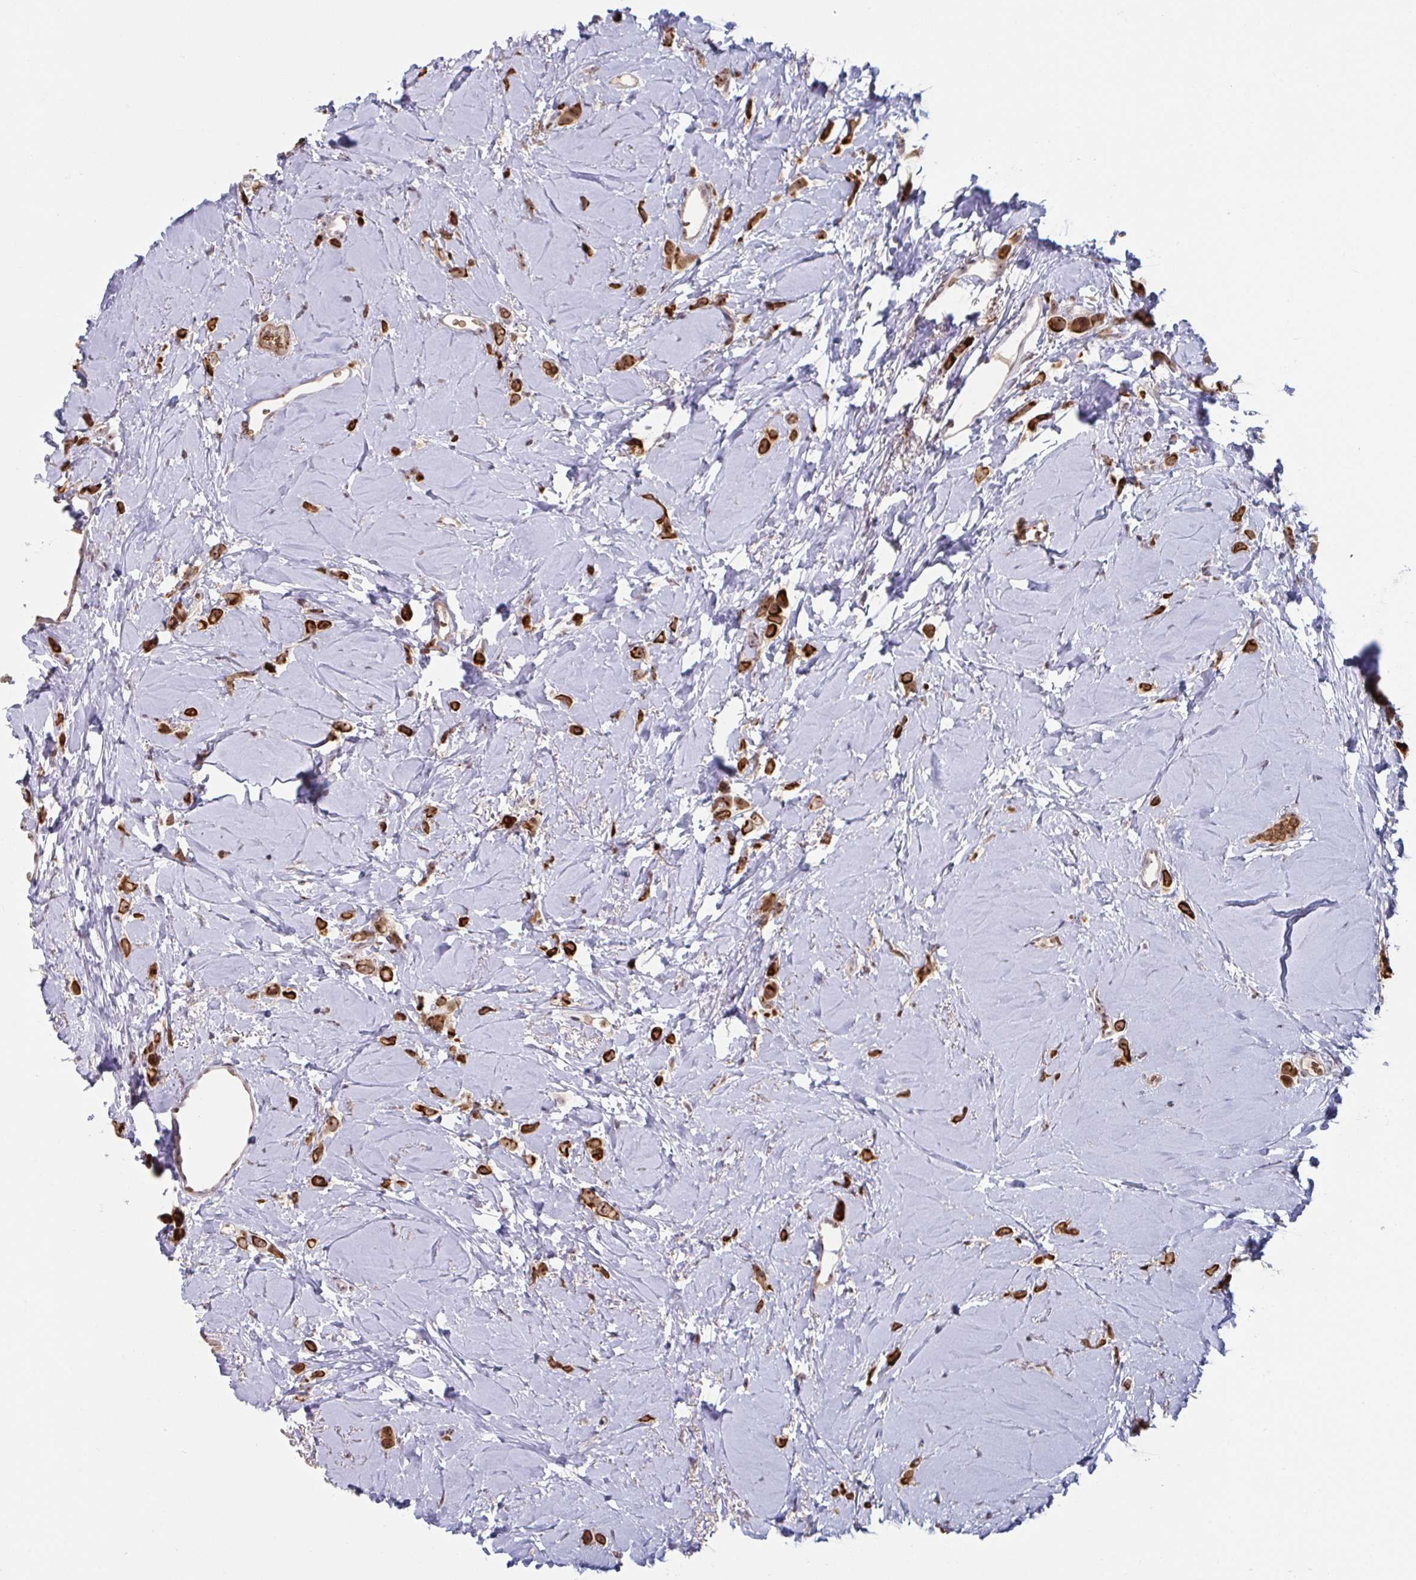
{"staining": {"intensity": "strong", "quantity": ">75%", "location": "cytoplasmic/membranous"}, "tissue": "breast cancer", "cell_type": "Tumor cells", "image_type": "cancer", "snomed": [{"axis": "morphology", "description": "Lobular carcinoma"}, {"axis": "topography", "description": "Breast"}], "caption": "Brown immunohistochemical staining in breast lobular carcinoma demonstrates strong cytoplasmic/membranous staining in about >75% of tumor cells.", "gene": "NLRP13", "patient": {"sex": "female", "age": 66}}